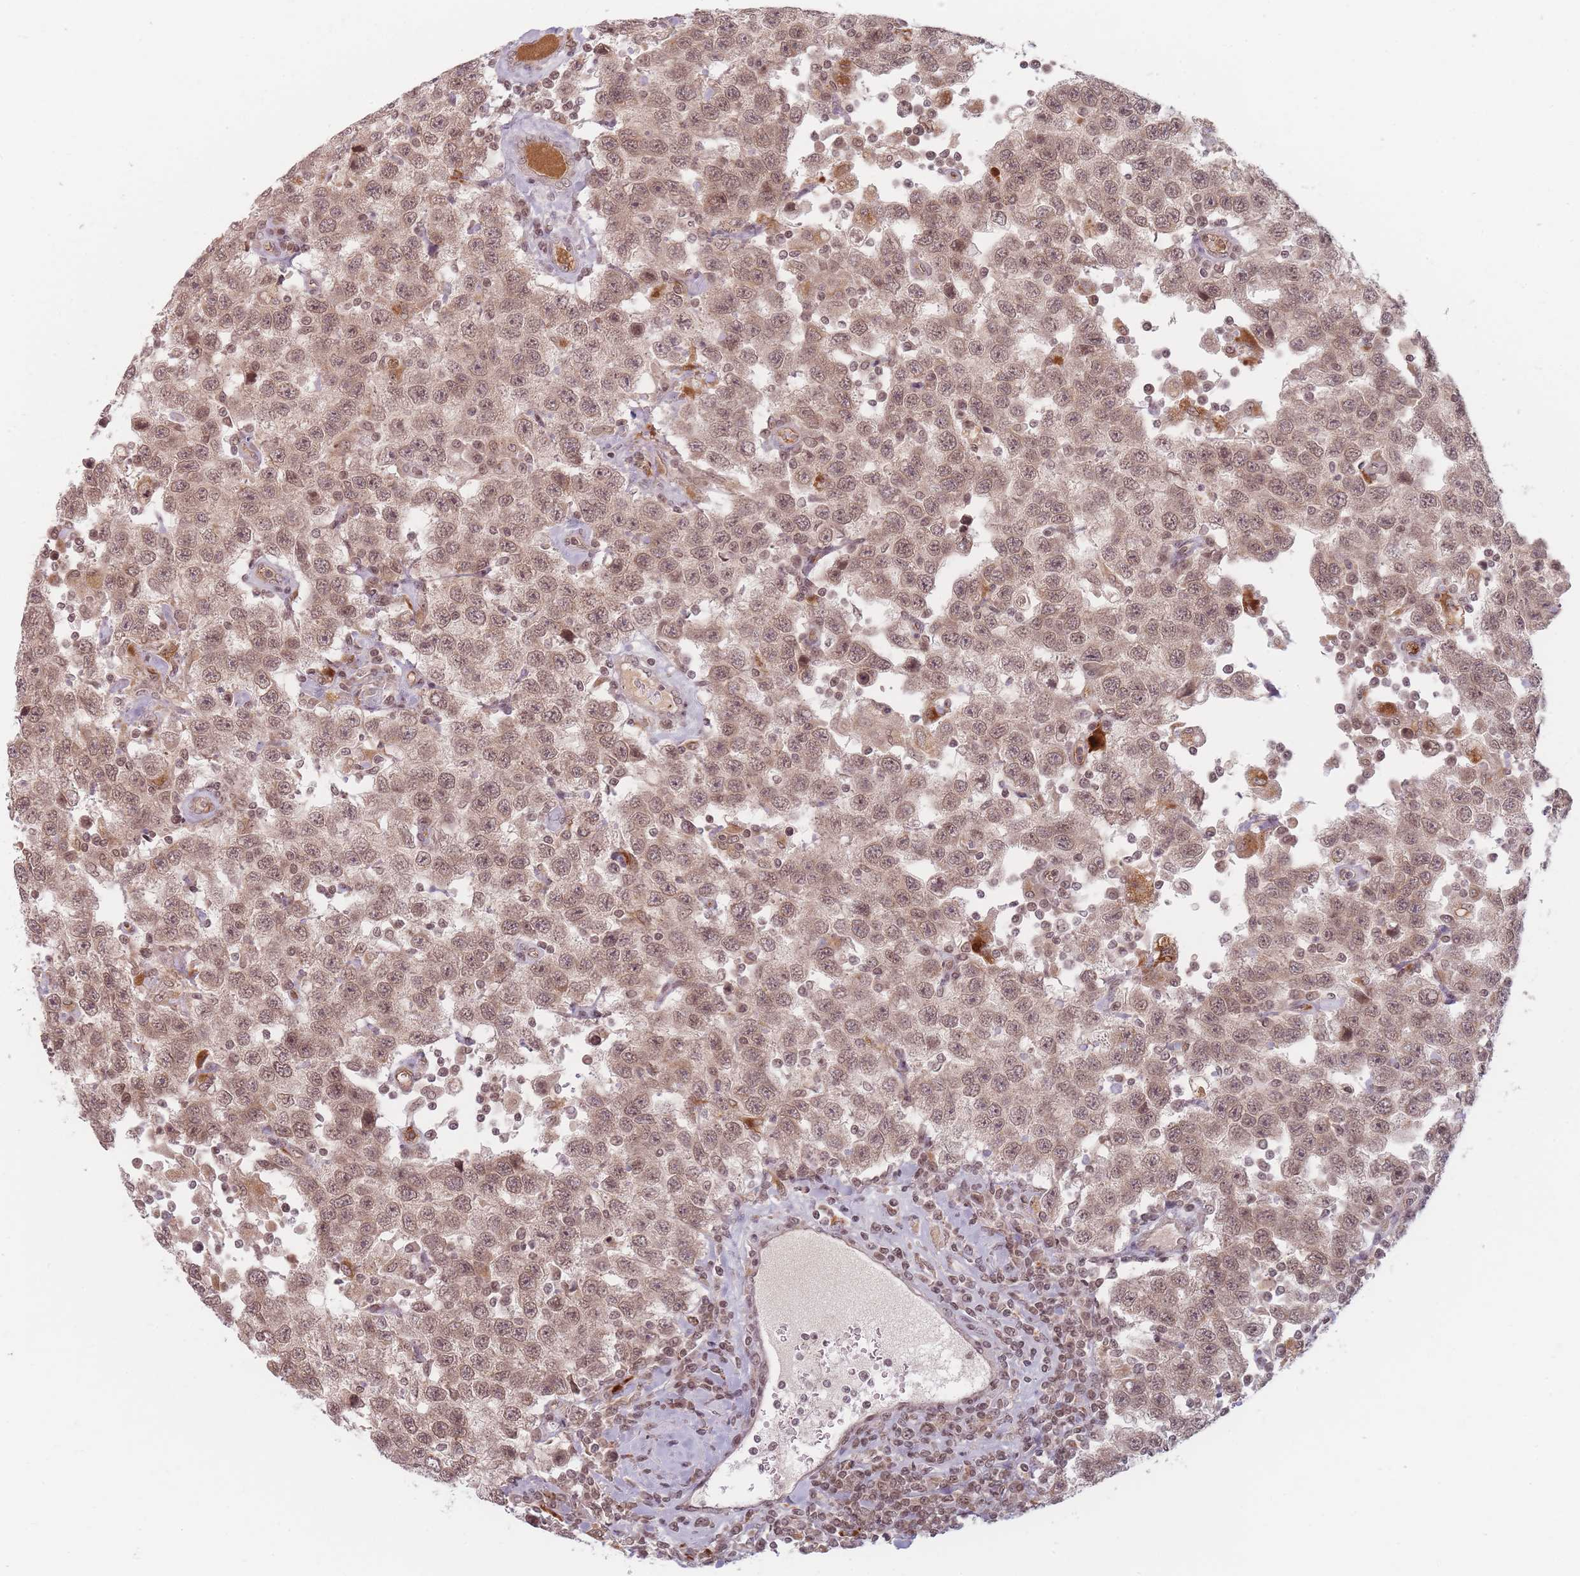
{"staining": {"intensity": "moderate", "quantity": ">75%", "location": "cytoplasmic/membranous,nuclear"}, "tissue": "testis cancer", "cell_type": "Tumor cells", "image_type": "cancer", "snomed": [{"axis": "morphology", "description": "Seminoma, NOS"}, {"axis": "topography", "description": "Testis"}], "caption": "Seminoma (testis) stained for a protein displays moderate cytoplasmic/membranous and nuclear positivity in tumor cells. Immunohistochemistry (ihc) stains the protein of interest in brown and the nuclei are stained blue.", "gene": "SPATA45", "patient": {"sex": "male", "age": 41}}